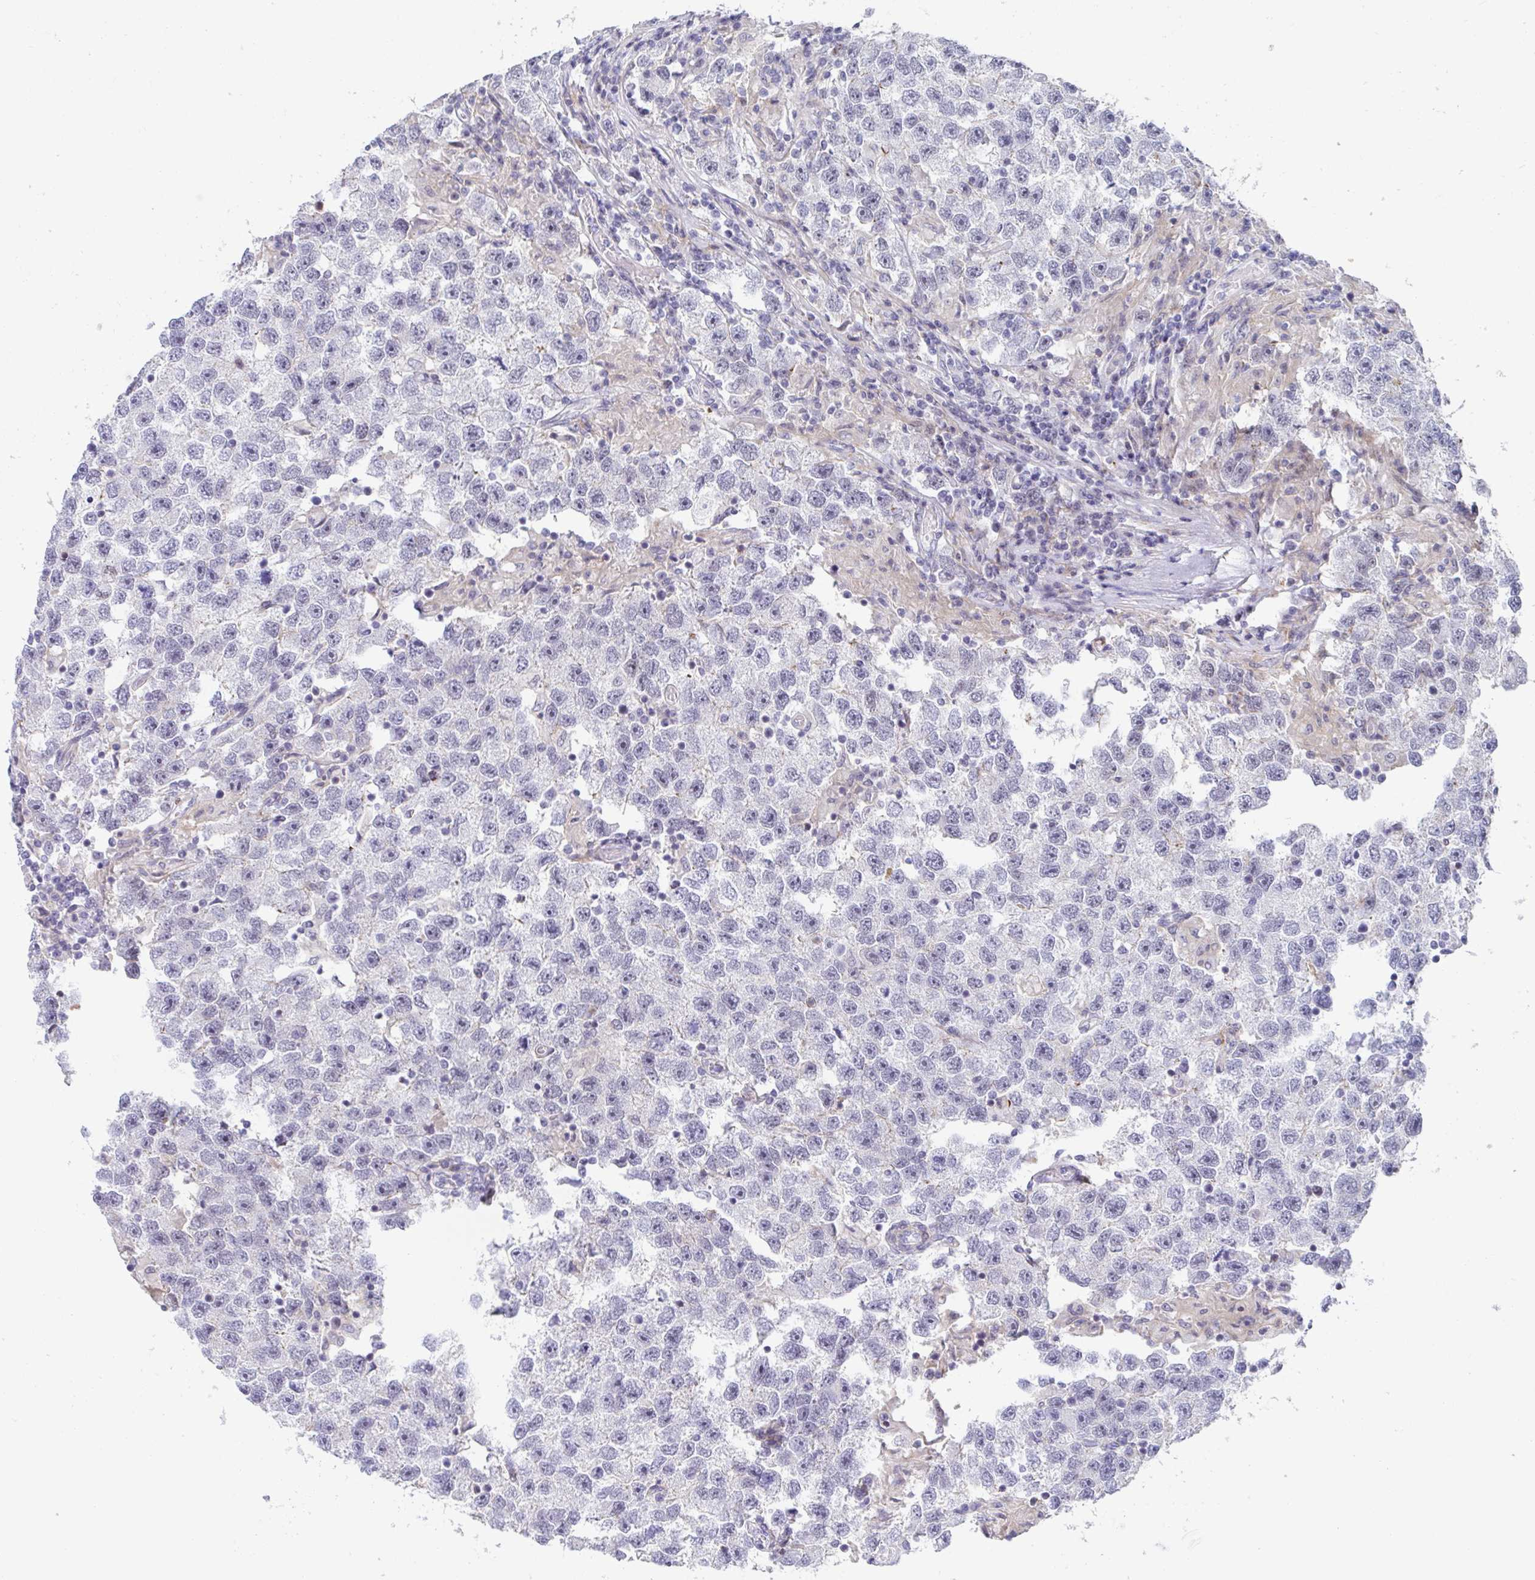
{"staining": {"intensity": "negative", "quantity": "none", "location": "none"}, "tissue": "testis cancer", "cell_type": "Tumor cells", "image_type": "cancer", "snomed": [{"axis": "morphology", "description": "Seminoma, NOS"}, {"axis": "topography", "description": "Testis"}], "caption": "This micrograph is of testis cancer stained with IHC to label a protein in brown with the nuclei are counter-stained blue. There is no expression in tumor cells.", "gene": "WDR72", "patient": {"sex": "male", "age": 26}}